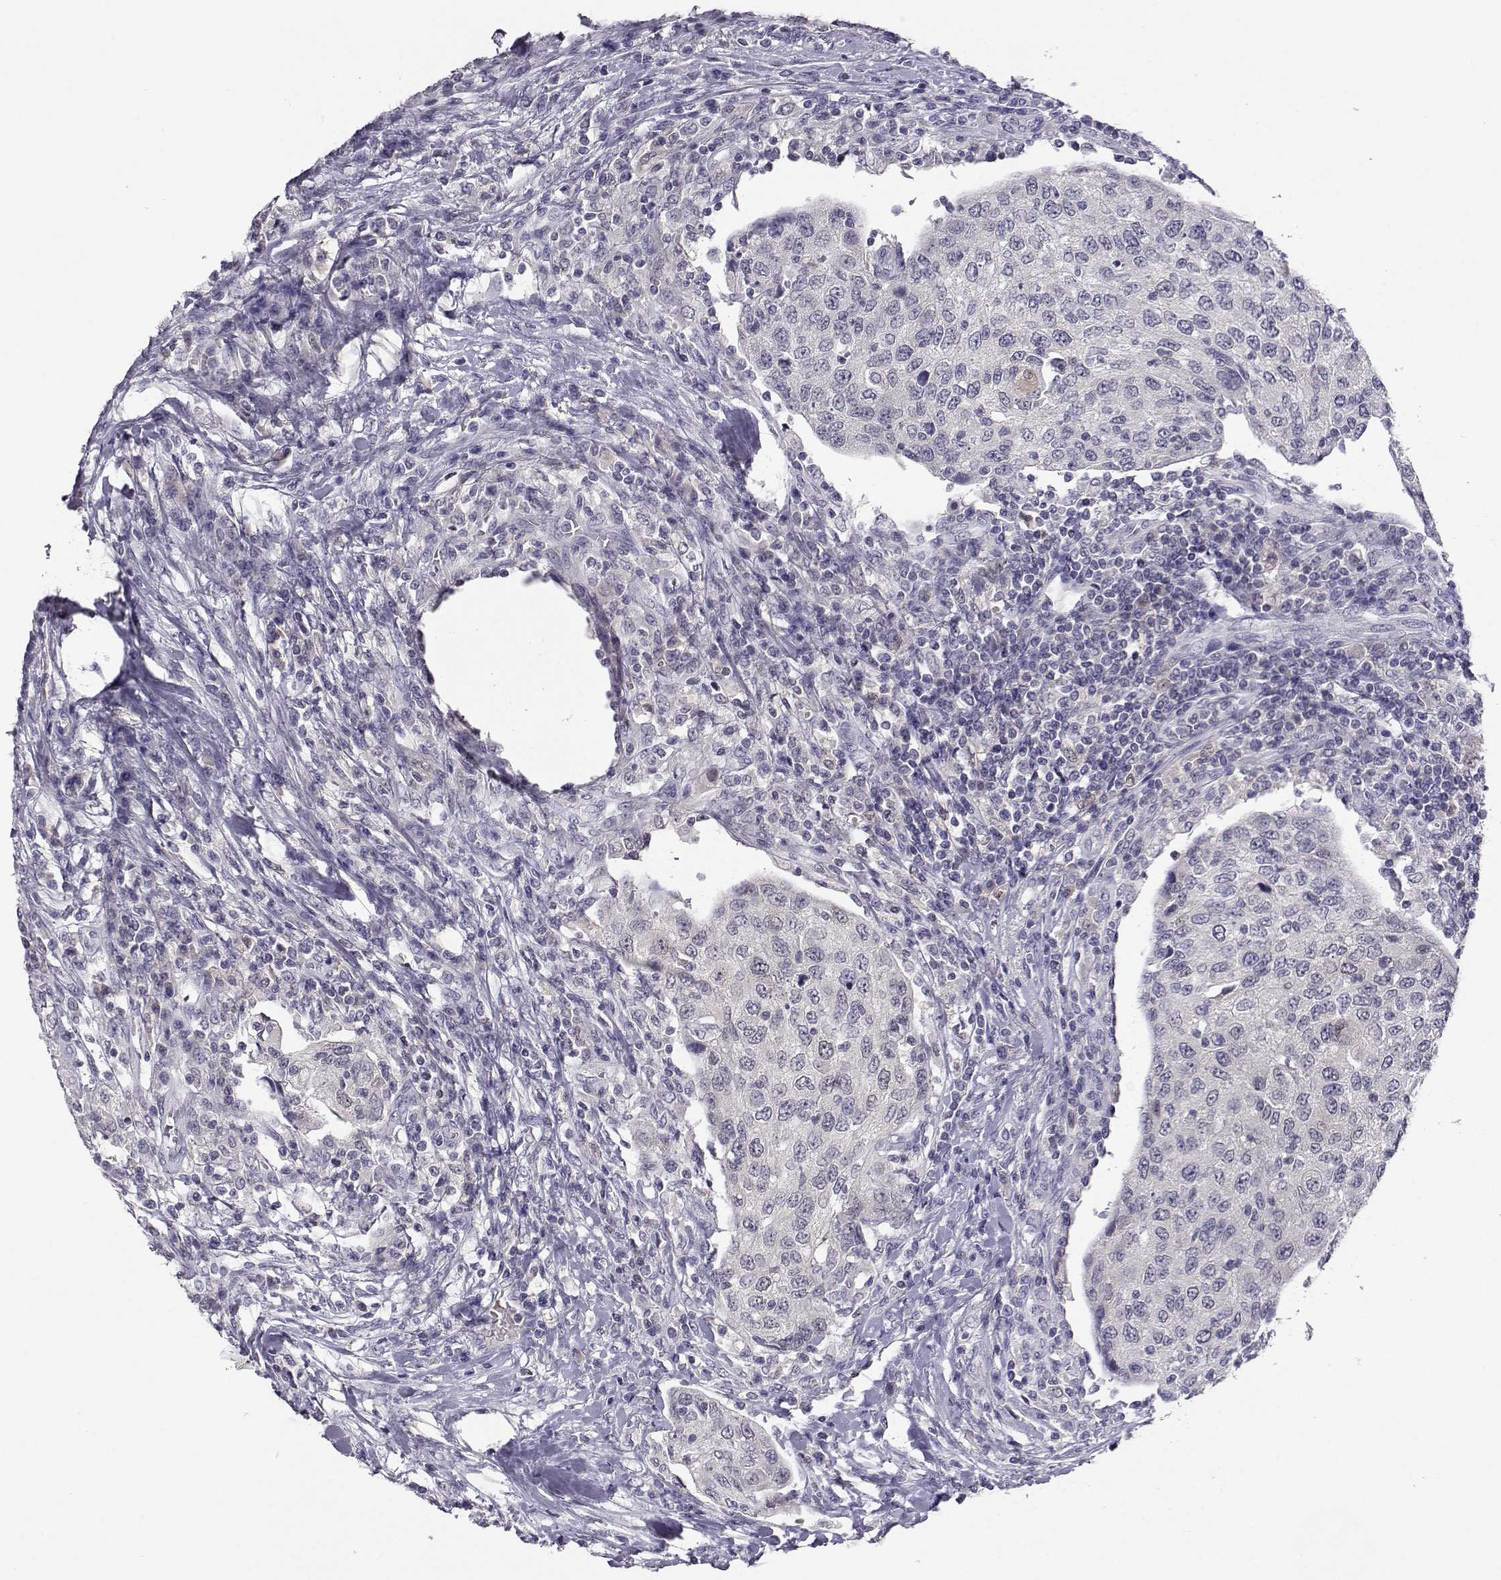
{"staining": {"intensity": "negative", "quantity": "none", "location": "none"}, "tissue": "urothelial cancer", "cell_type": "Tumor cells", "image_type": "cancer", "snomed": [{"axis": "morphology", "description": "Urothelial carcinoma, High grade"}, {"axis": "topography", "description": "Urinary bladder"}], "caption": "Protein analysis of urothelial cancer demonstrates no significant expression in tumor cells.", "gene": "AKR1B1", "patient": {"sex": "female", "age": 78}}